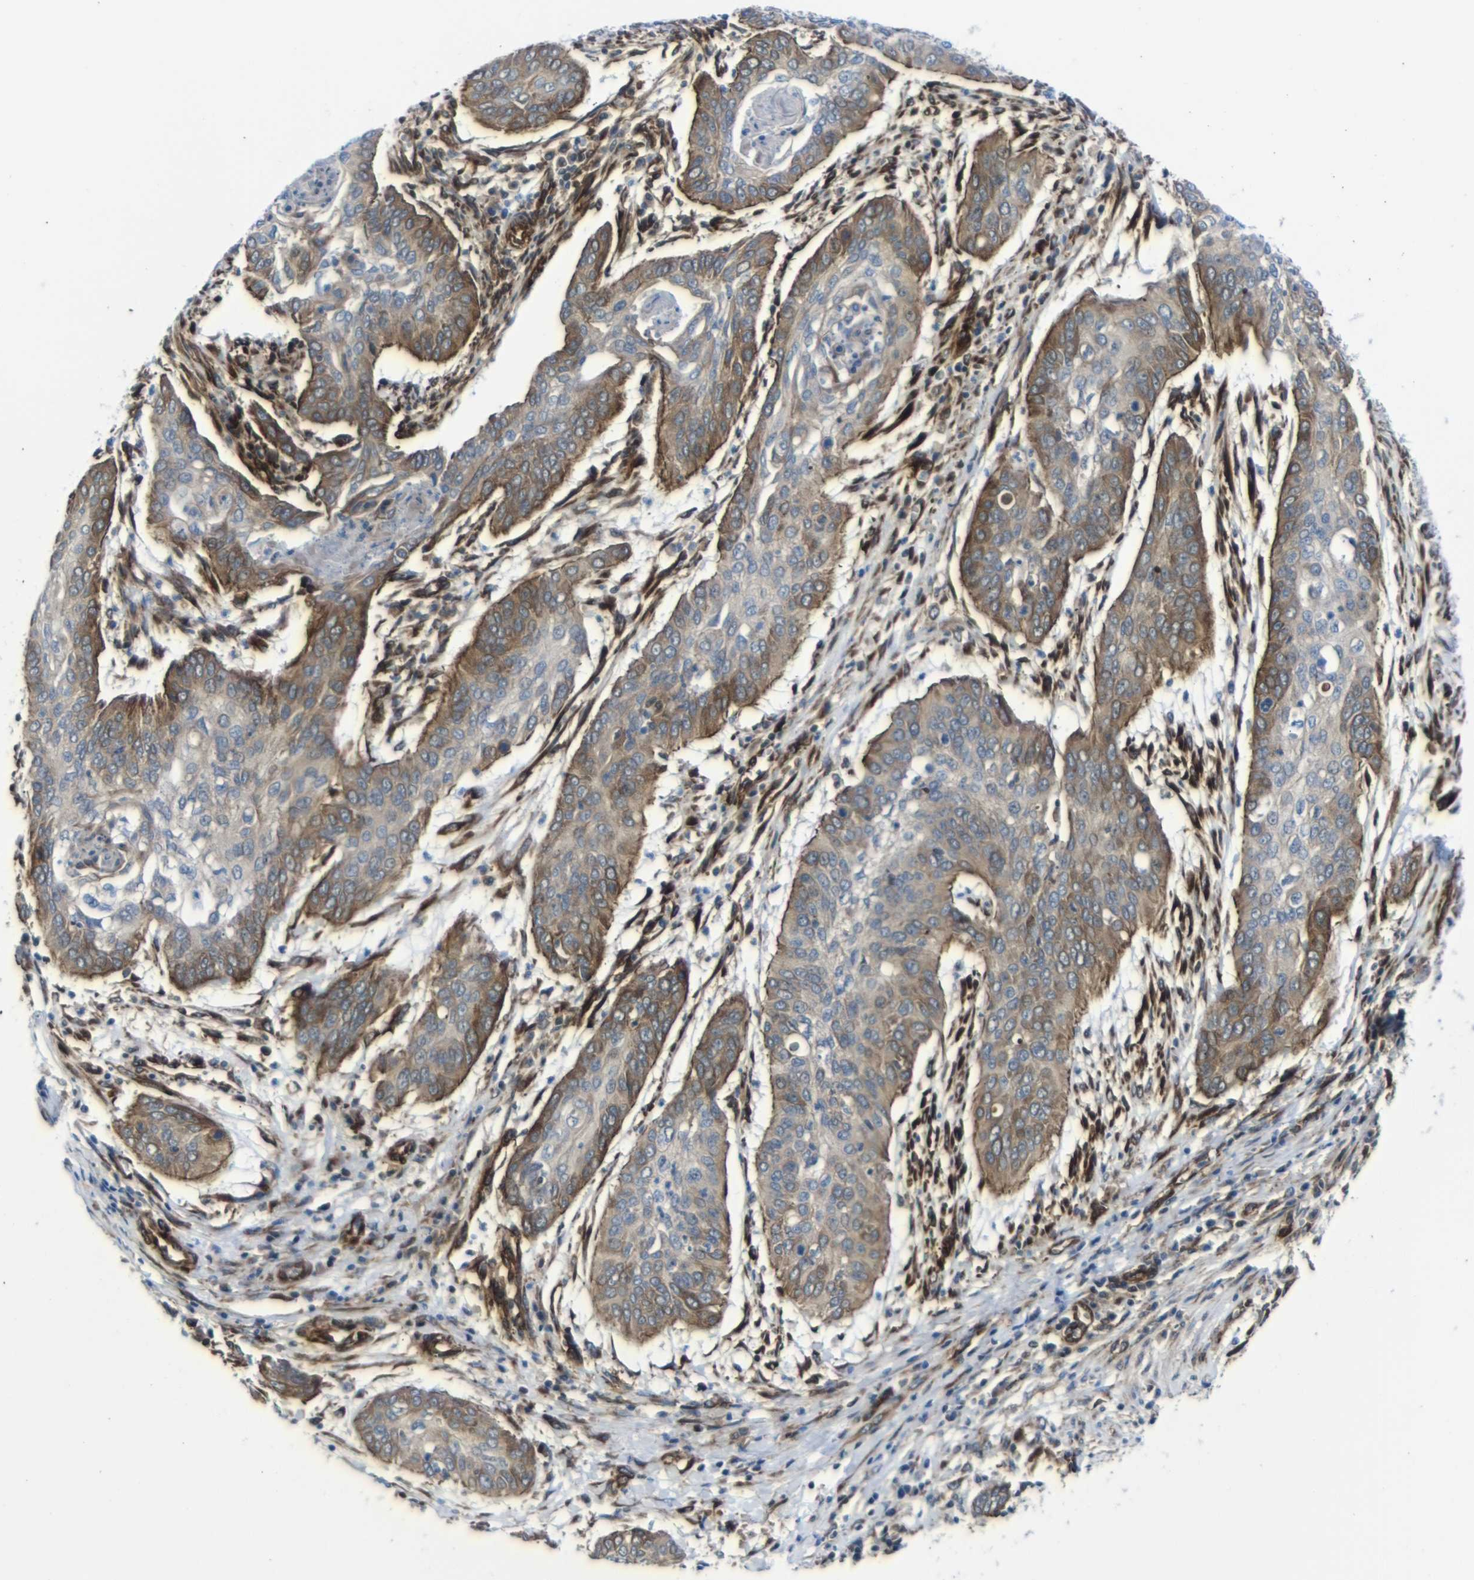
{"staining": {"intensity": "moderate", "quantity": ">75%", "location": "cytoplasmic/membranous"}, "tissue": "cervical cancer", "cell_type": "Tumor cells", "image_type": "cancer", "snomed": [{"axis": "morphology", "description": "Squamous cell carcinoma, NOS"}, {"axis": "topography", "description": "Cervix"}], "caption": "Tumor cells demonstrate moderate cytoplasmic/membranous expression in about >75% of cells in cervical cancer (squamous cell carcinoma).", "gene": "PARP14", "patient": {"sex": "female", "age": 39}}